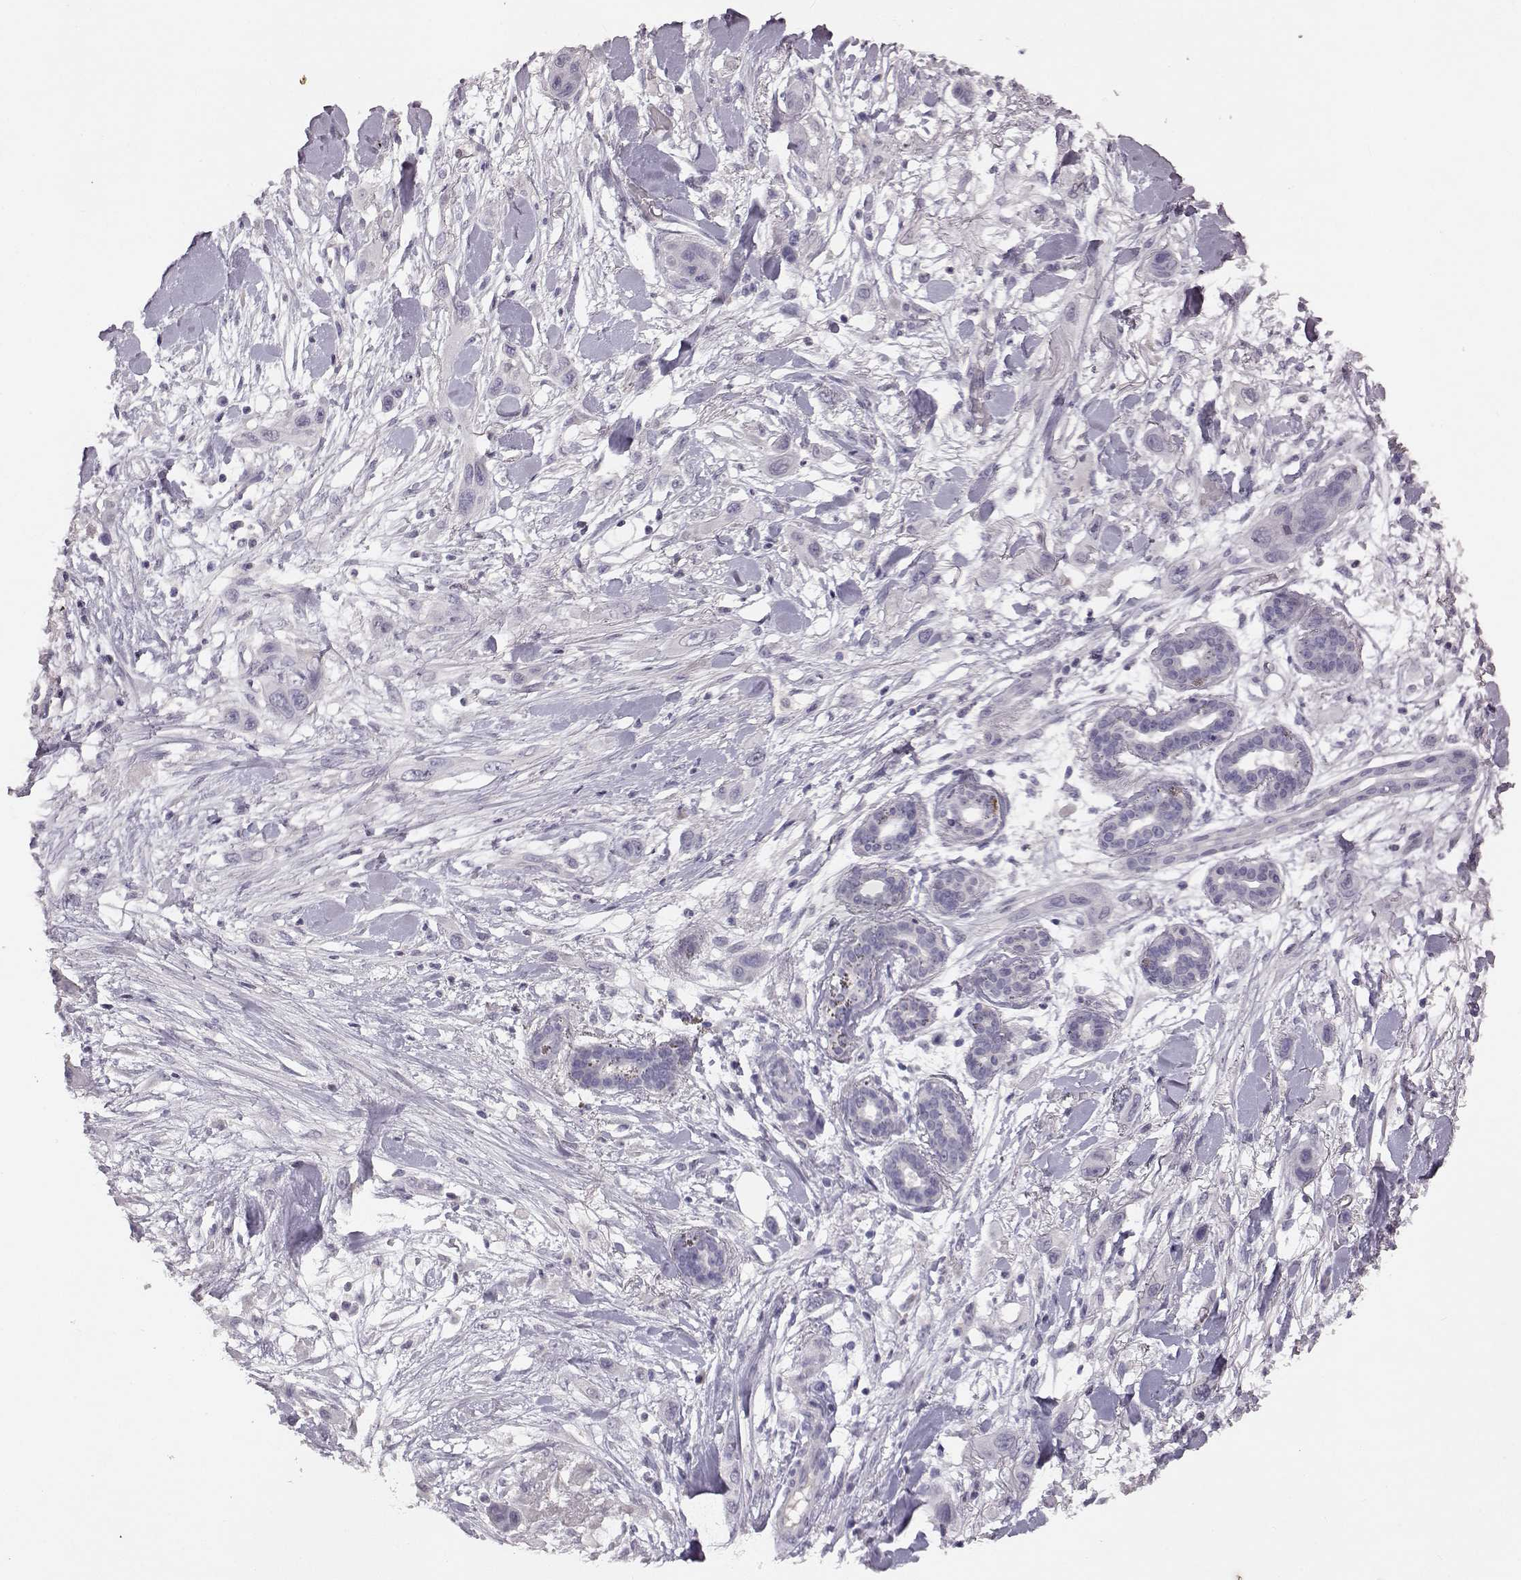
{"staining": {"intensity": "negative", "quantity": "none", "location": "none"}, "tissue": "skin cancer", "cell_type": "Tumor cells", "image_type": "cancer", "snomed": [{"axis": "morphology", "description": "Squamous cell carcinoma, NOS"}, {"axis": "topography", "description": "Skin"}], "caption": "DAB immunohistochemical staining of skin cancer (squamous cell carcinoma) shows no significant expression in tumor cells.", "gene": "SPAG17", "patient": {"sex": "male", "age": 79}}